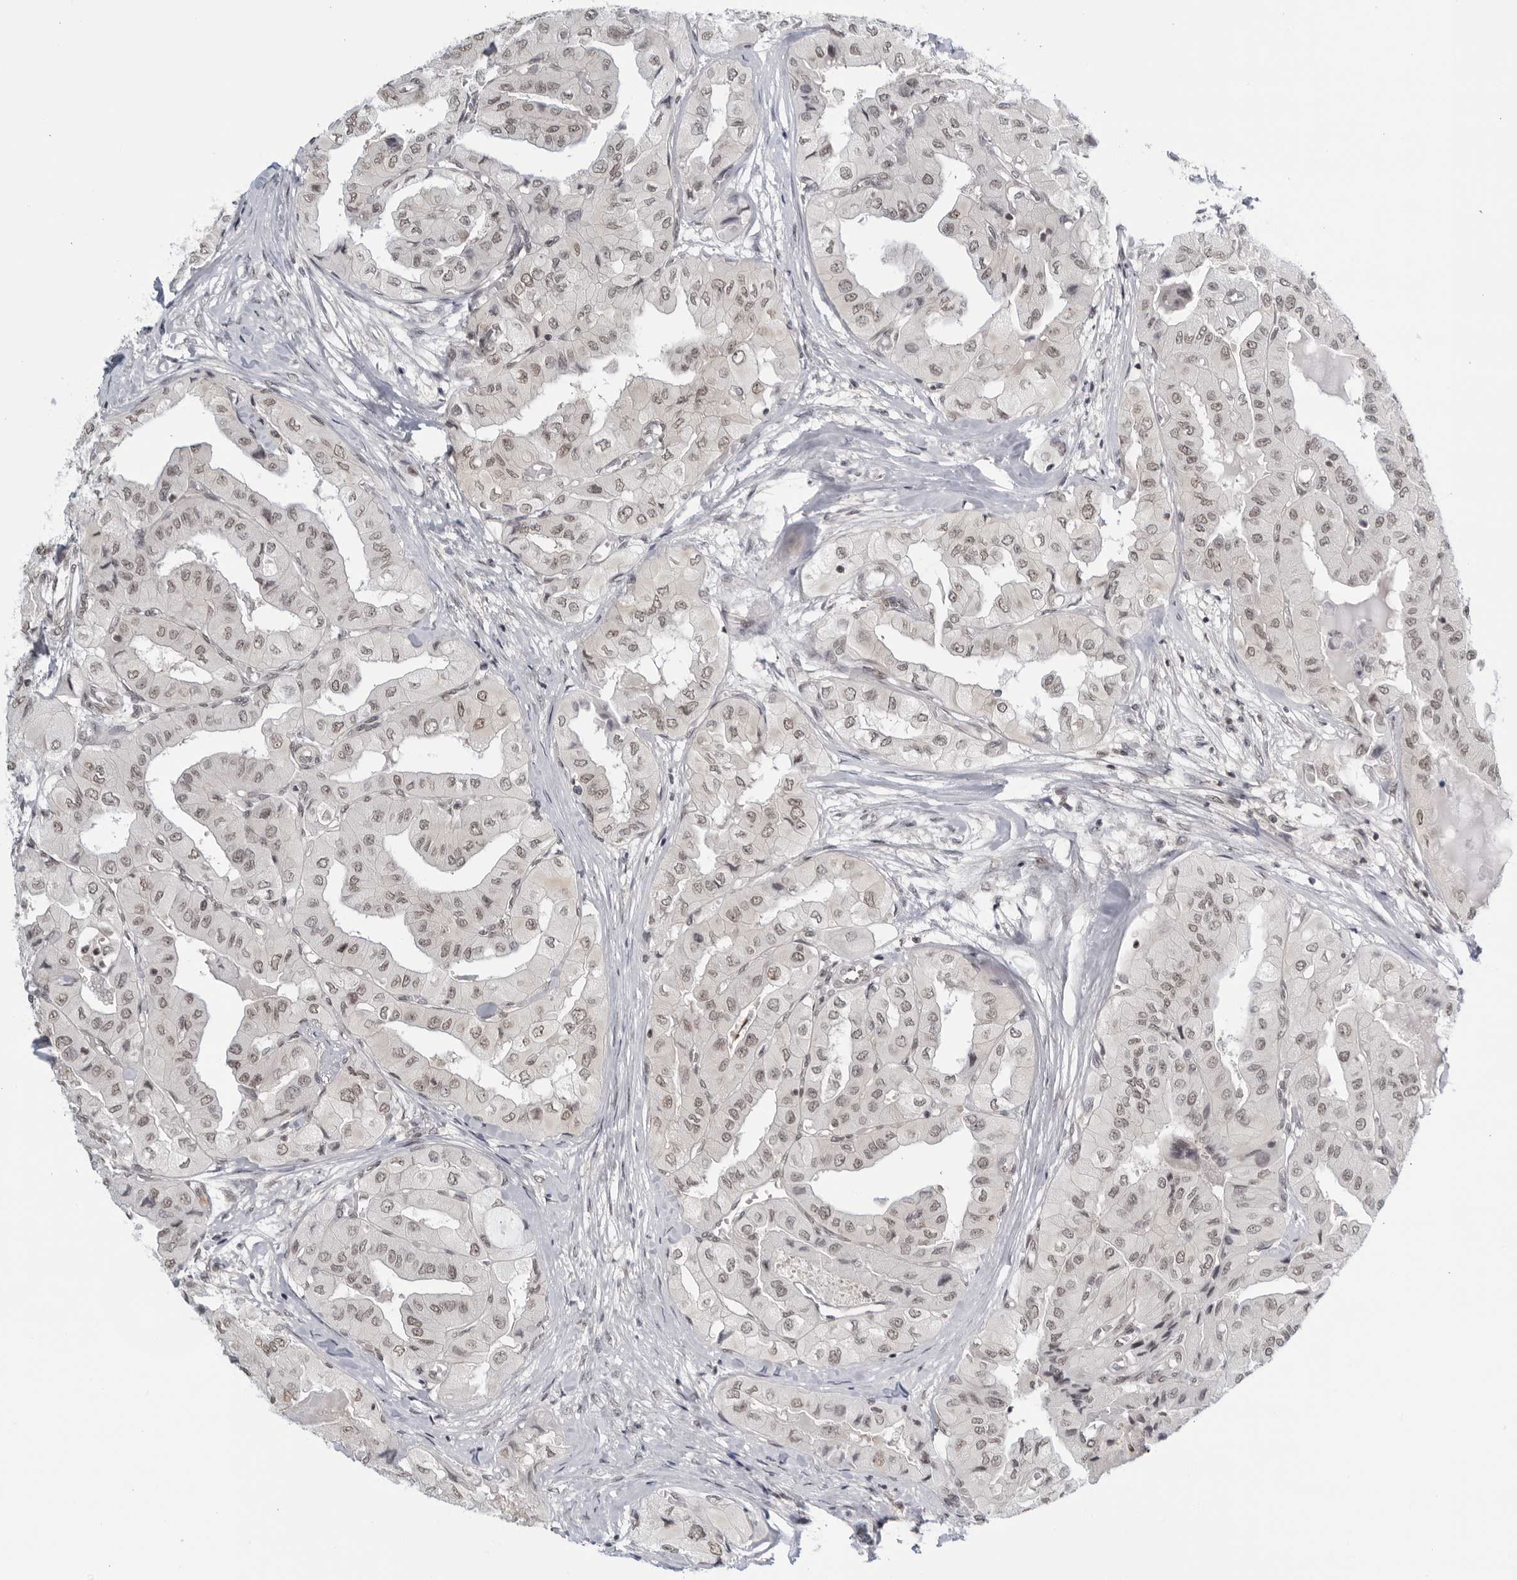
{"staining": {"intensity": "weak", "quantity": ">75%", "location": "nuclear"}, "tissue": "thyroid cancer", "cell_type": "Tumor cells", "image_type": "cancer", "snomed": [{"axis": "morphology", "description": "Papillary adenocarcinoma, NOS"}, {"axis": "topography", "description": "Thyroid gland"}], "caption": "IHC micrograph of thyroid cancer (papillary adenocarcinoma) stained for a protein (brown), which exhibits low levels of weak nuclear positivity in about >75% of tumor cells.", "gene": "CC2D1B", "patient": {"sex": "female", "age": 59}}